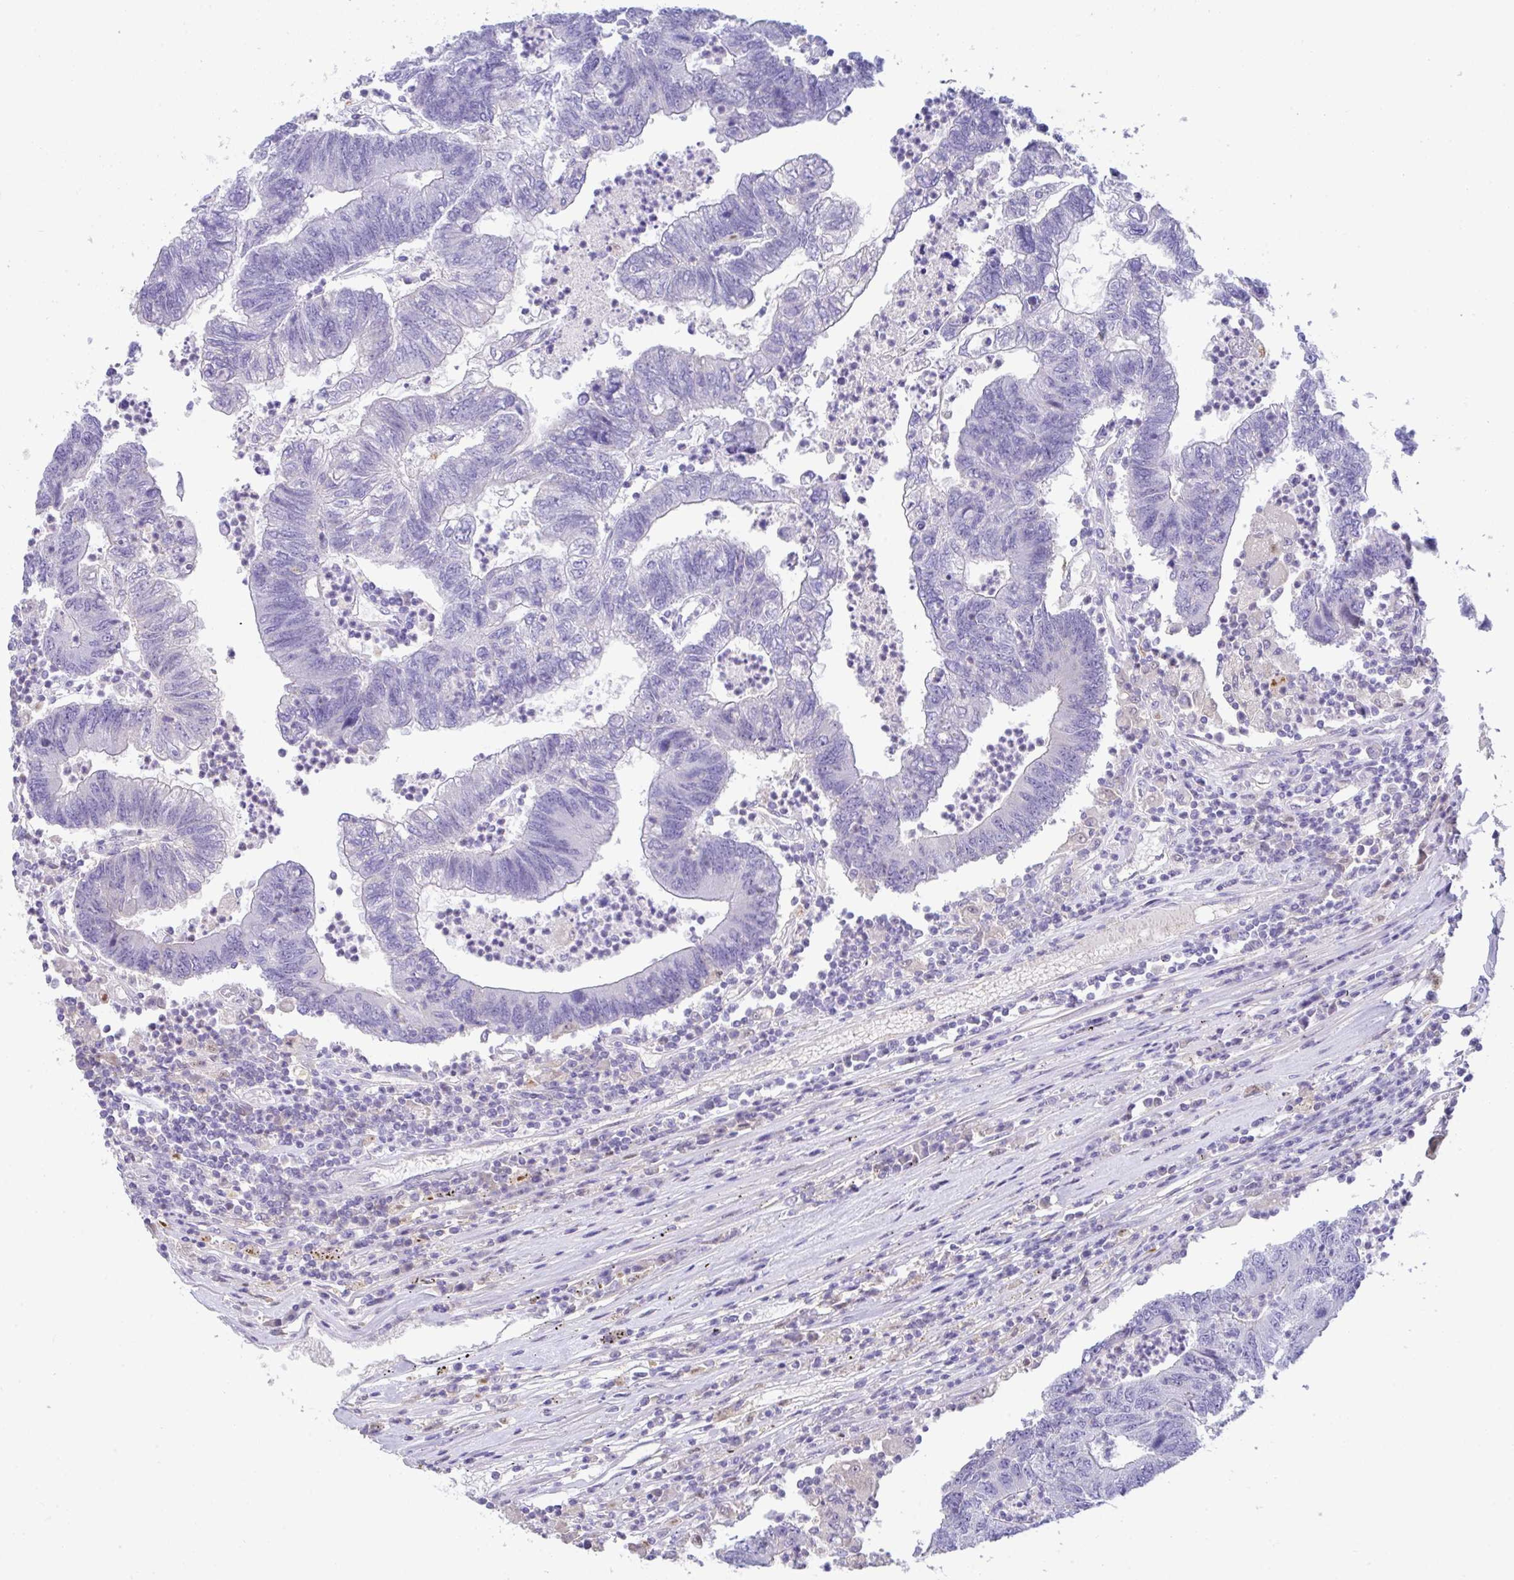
{"staining": {"intensity": "negative", "quantity": "none", "location": "none"}, "tissue": "colorectal cancer", "cell_type": "Tumor cells", "image_type": "cancer", "snomed": [{"axis": "morphology", "description": "Adenocarcinoma, NOS"}, {"axis": "topography", "description": "Colon"}], "caption": "Immunohistochemical staining of human colorectal cancer (adenocarcinoma) displays no significant expression in tumor cells. Nuclei are stained in blue.", "gene": "CA10", "patient": {"sex": "female", "age": 48}}